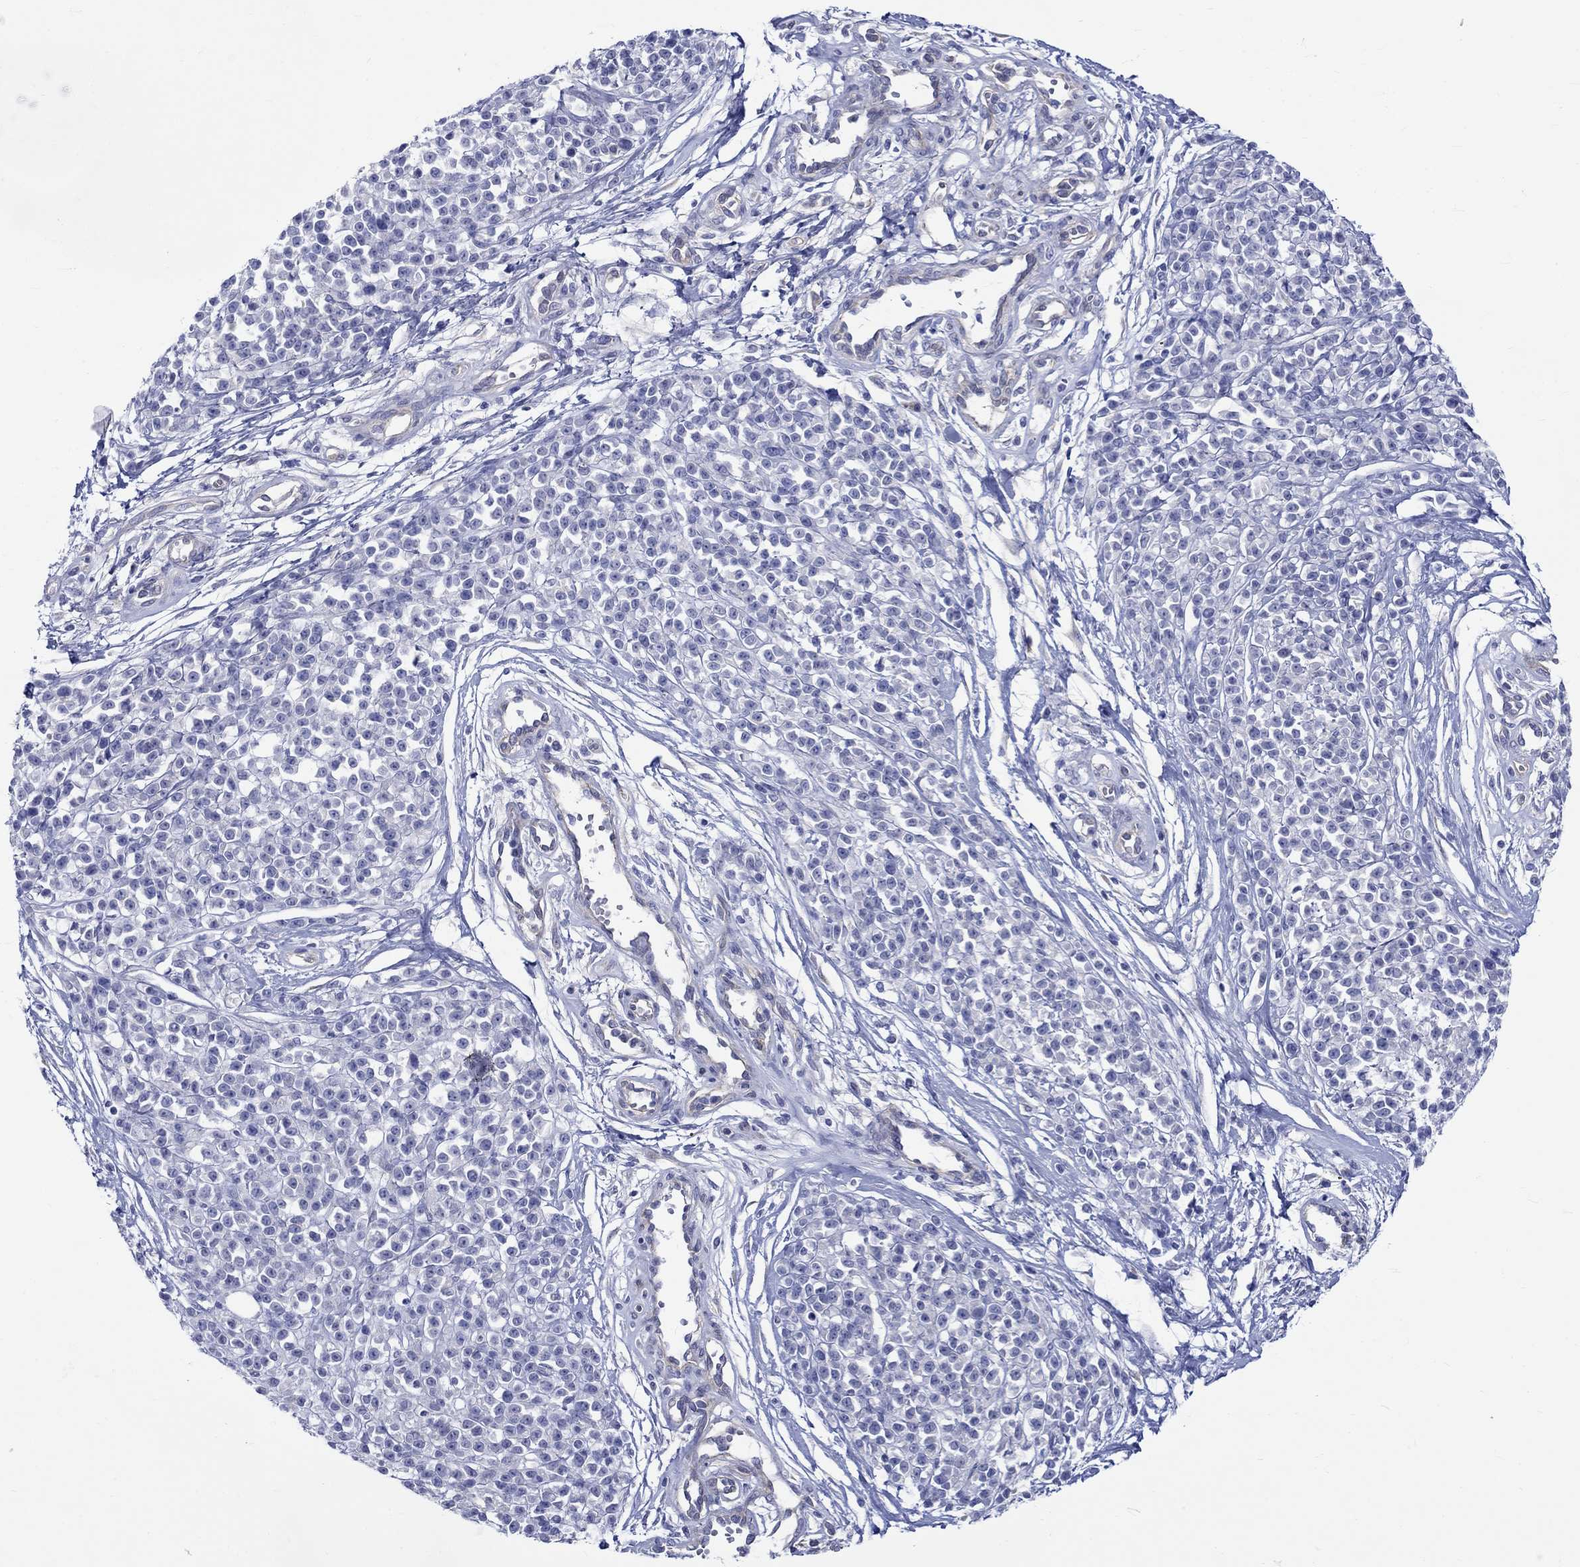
{"staining": {"intensity": "negative", "quantity": "none", "location": "none"}, "tissue": "melanoma", "cell_type": "Tumor cells", "image_type": "cancer", "snomed": [{"axis": "morphology", "description": "Malignant melanoma, NOS"}, {"axis": "topography", "description": "Skin"}, {"axis": "topography", "description": "Skin of trunk"}], "caption": "DAB (3,3'-diaminobenzidine) immunohistochemical staining of human melanoma demonstrates no significant staining in tumor cells.", "gene": "SH2D7", "patient": {"sex": "male", "age": 74}}